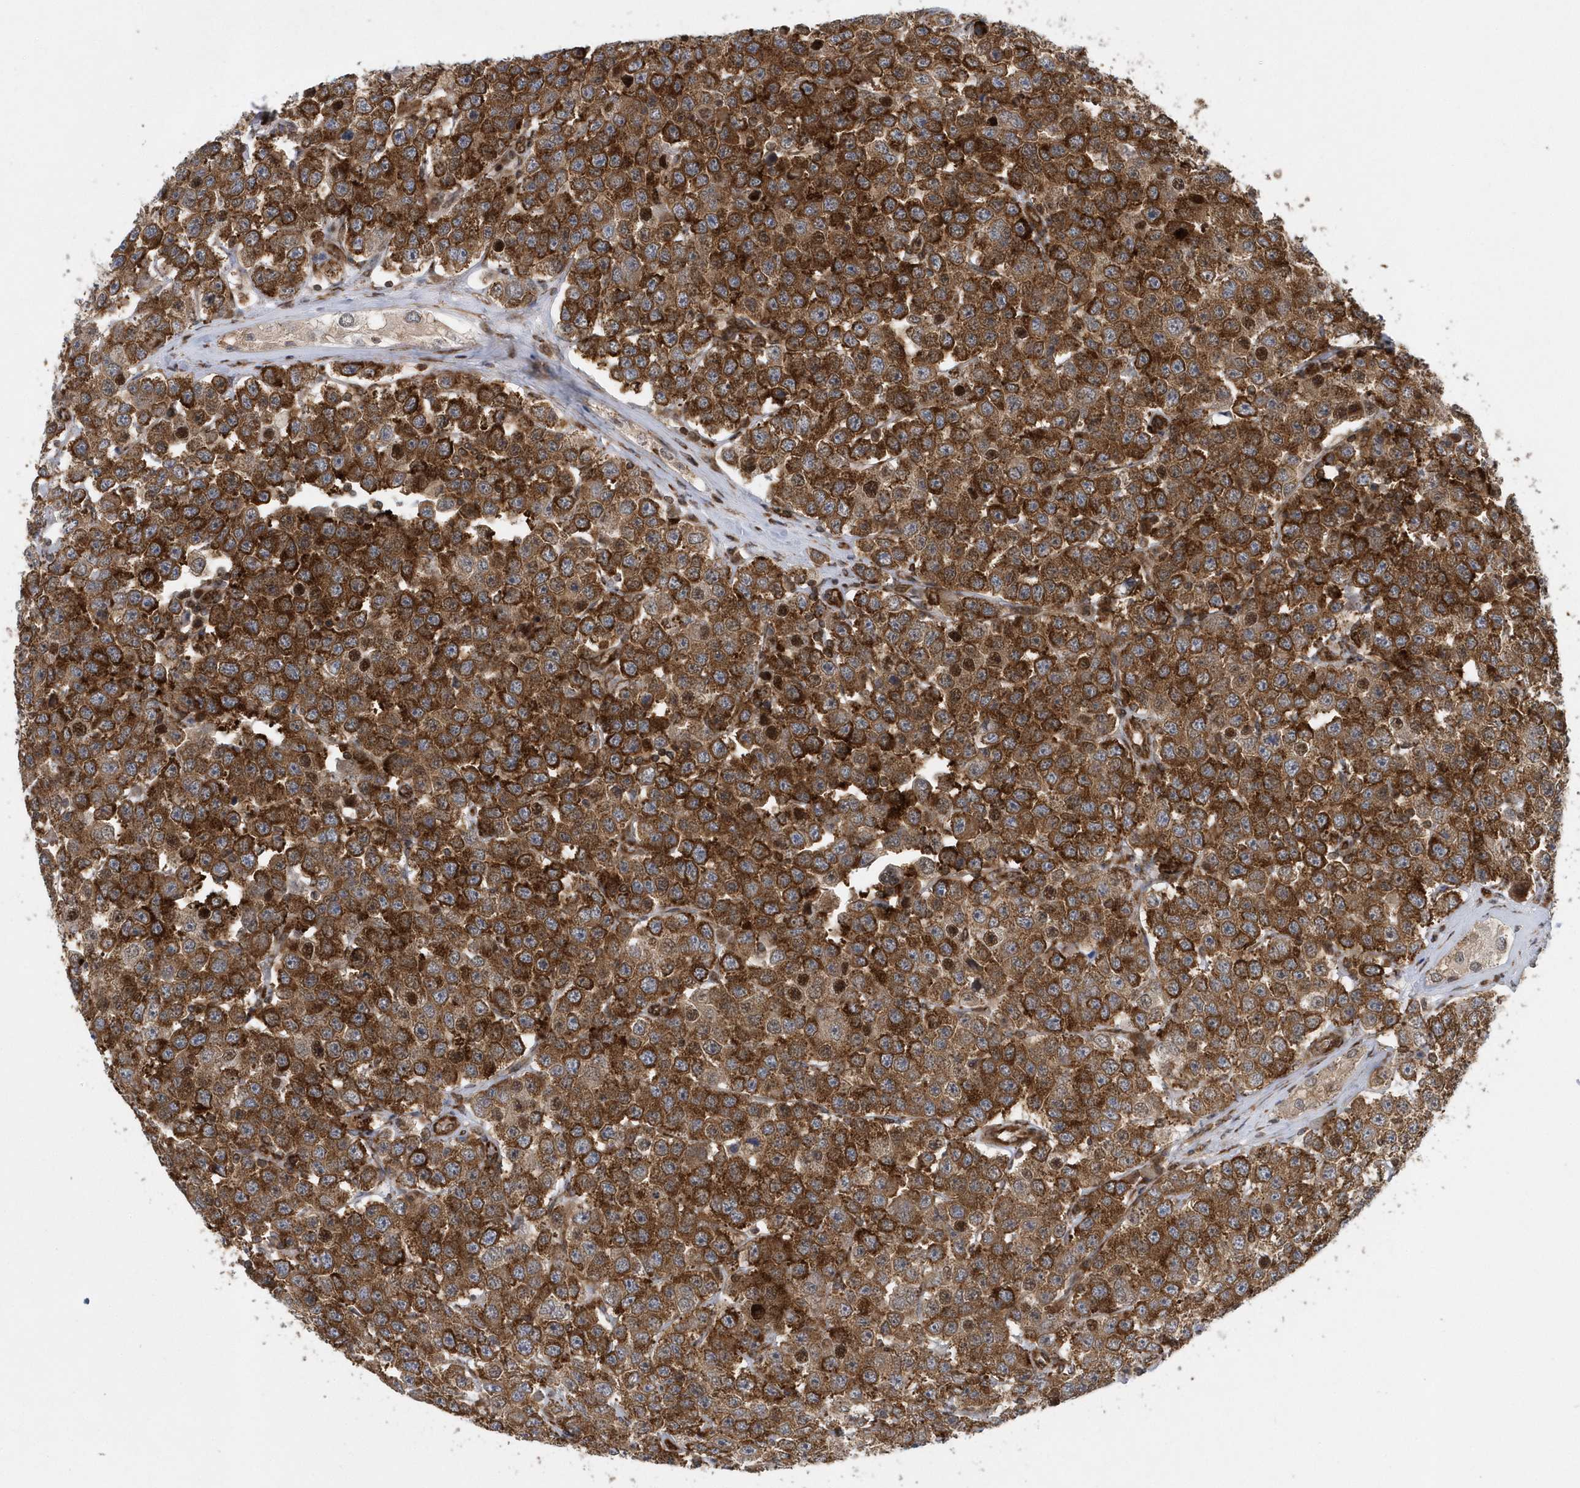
{"staining": {"intensity": "moderate", "quantity": ">75%", "location": "cytoplasmic/membranous,nuclear"}, "tissue": "testis cancer", "cell_type": "Tumor cells", "image_type": "cancer", "snomed": [{"axis": "morphology", "description": "Seminoma, NOS"}, {"axis": "topography", "description": "Testis"}], "caption": "Brown immunohistochemical staining in testis cancer shows moderate cytoplasmic/membranous and nuclear positivity in about >75% of tumor cells.", "gene": "PHF1", "patient": {"sex": "male", "age": 28}}